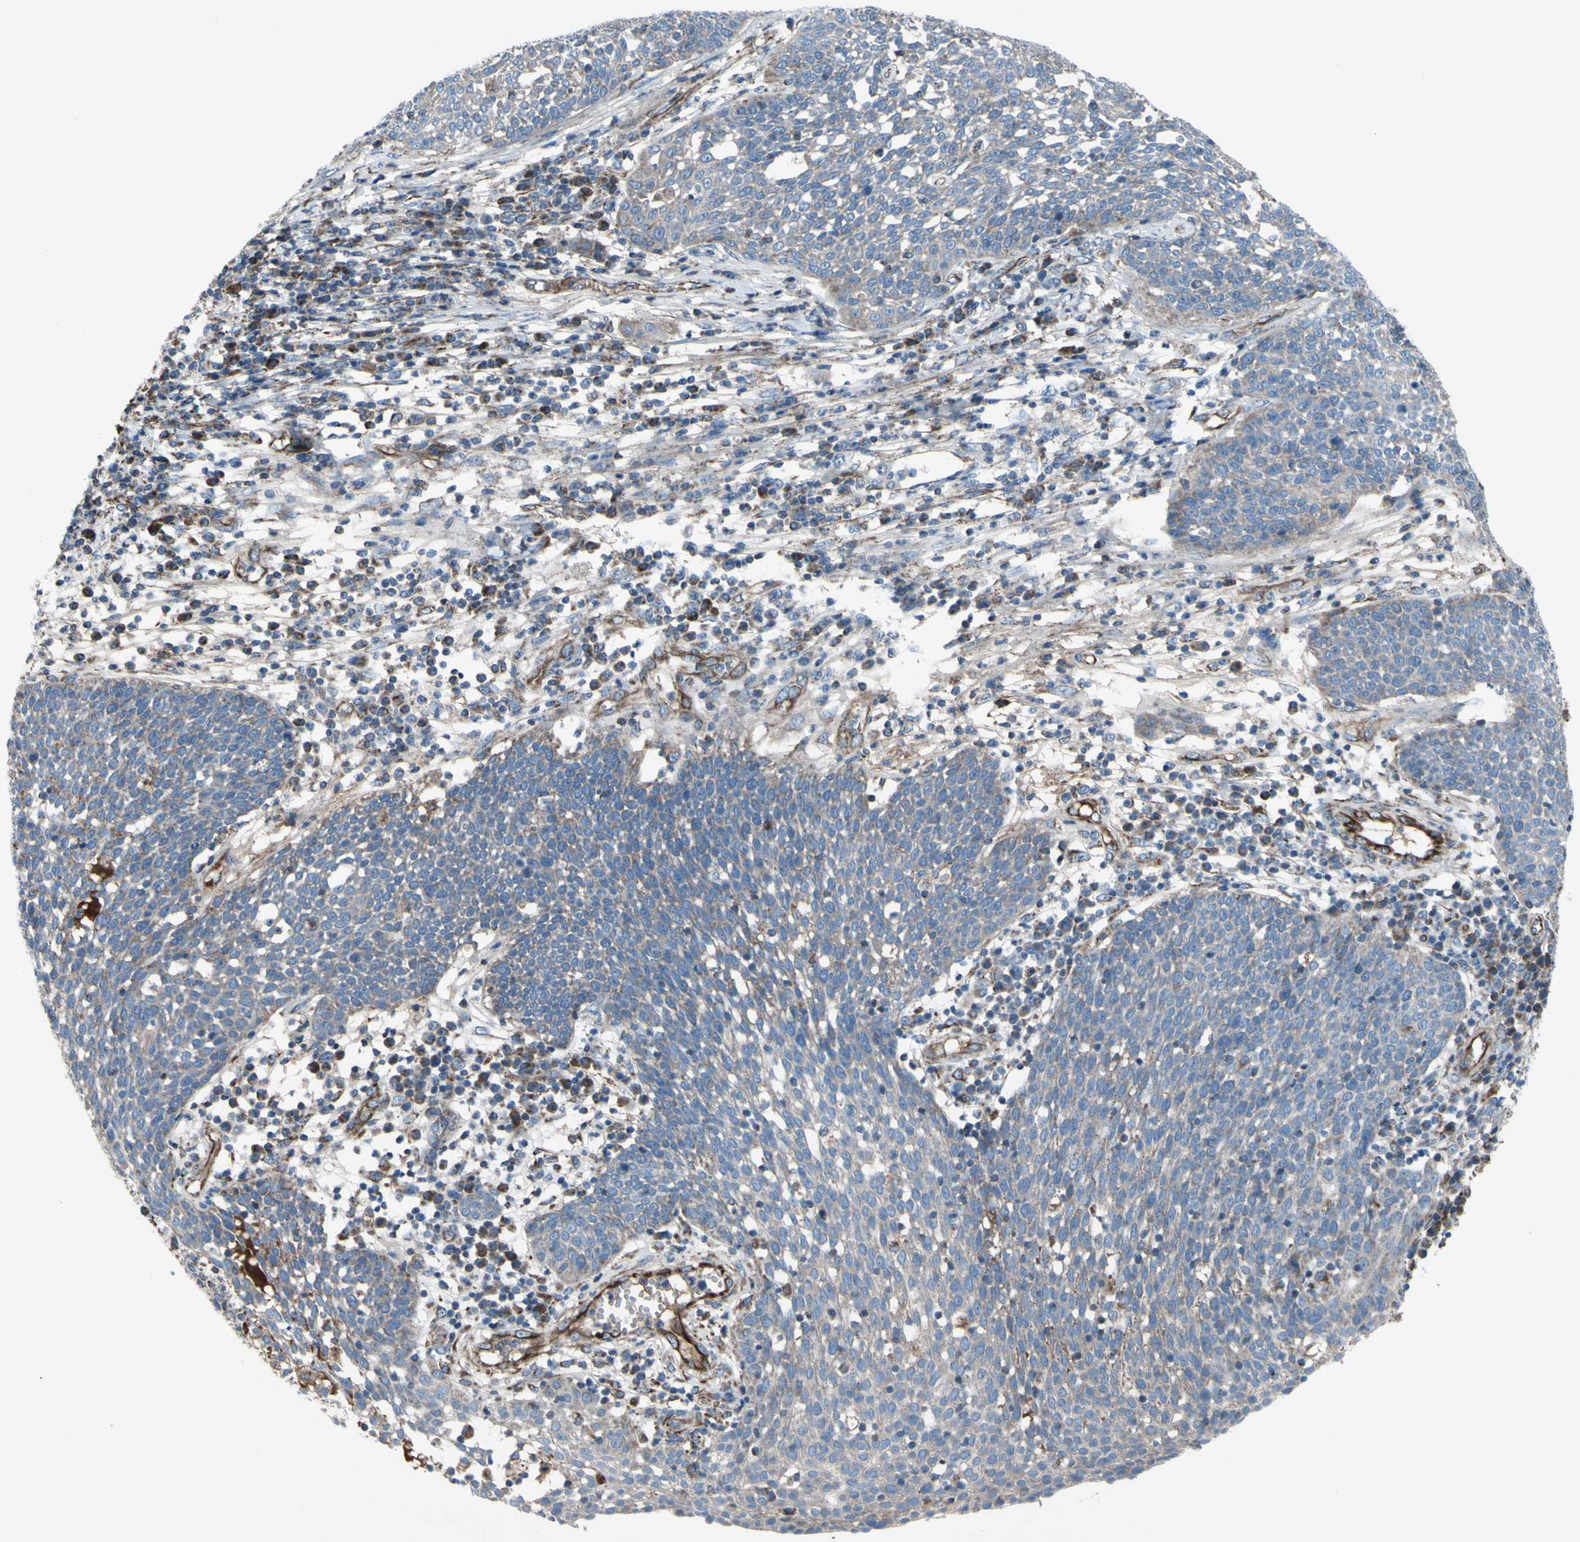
{"staining": {"intensity": "weak", "quantity": ">75%", "location": "cytoplasmic/membranous"}, "tissue": "cervical cancer", "cell_type": "Tumor cells", "image_type": "cancer", "snomed": [{"axis": "morphology", "description": "Squamous cell carcinoma, NOS"}, {"axis": "topography", "description": "Cervix"}], "caption": "Protein analysis of cervical squamous cell carcinoma tissue shows weak cytoplasmic/membranous positivity in about >75% of tumor cells.", "gene": "EMC7", "patient": {"sex": "female", "age": 34}}